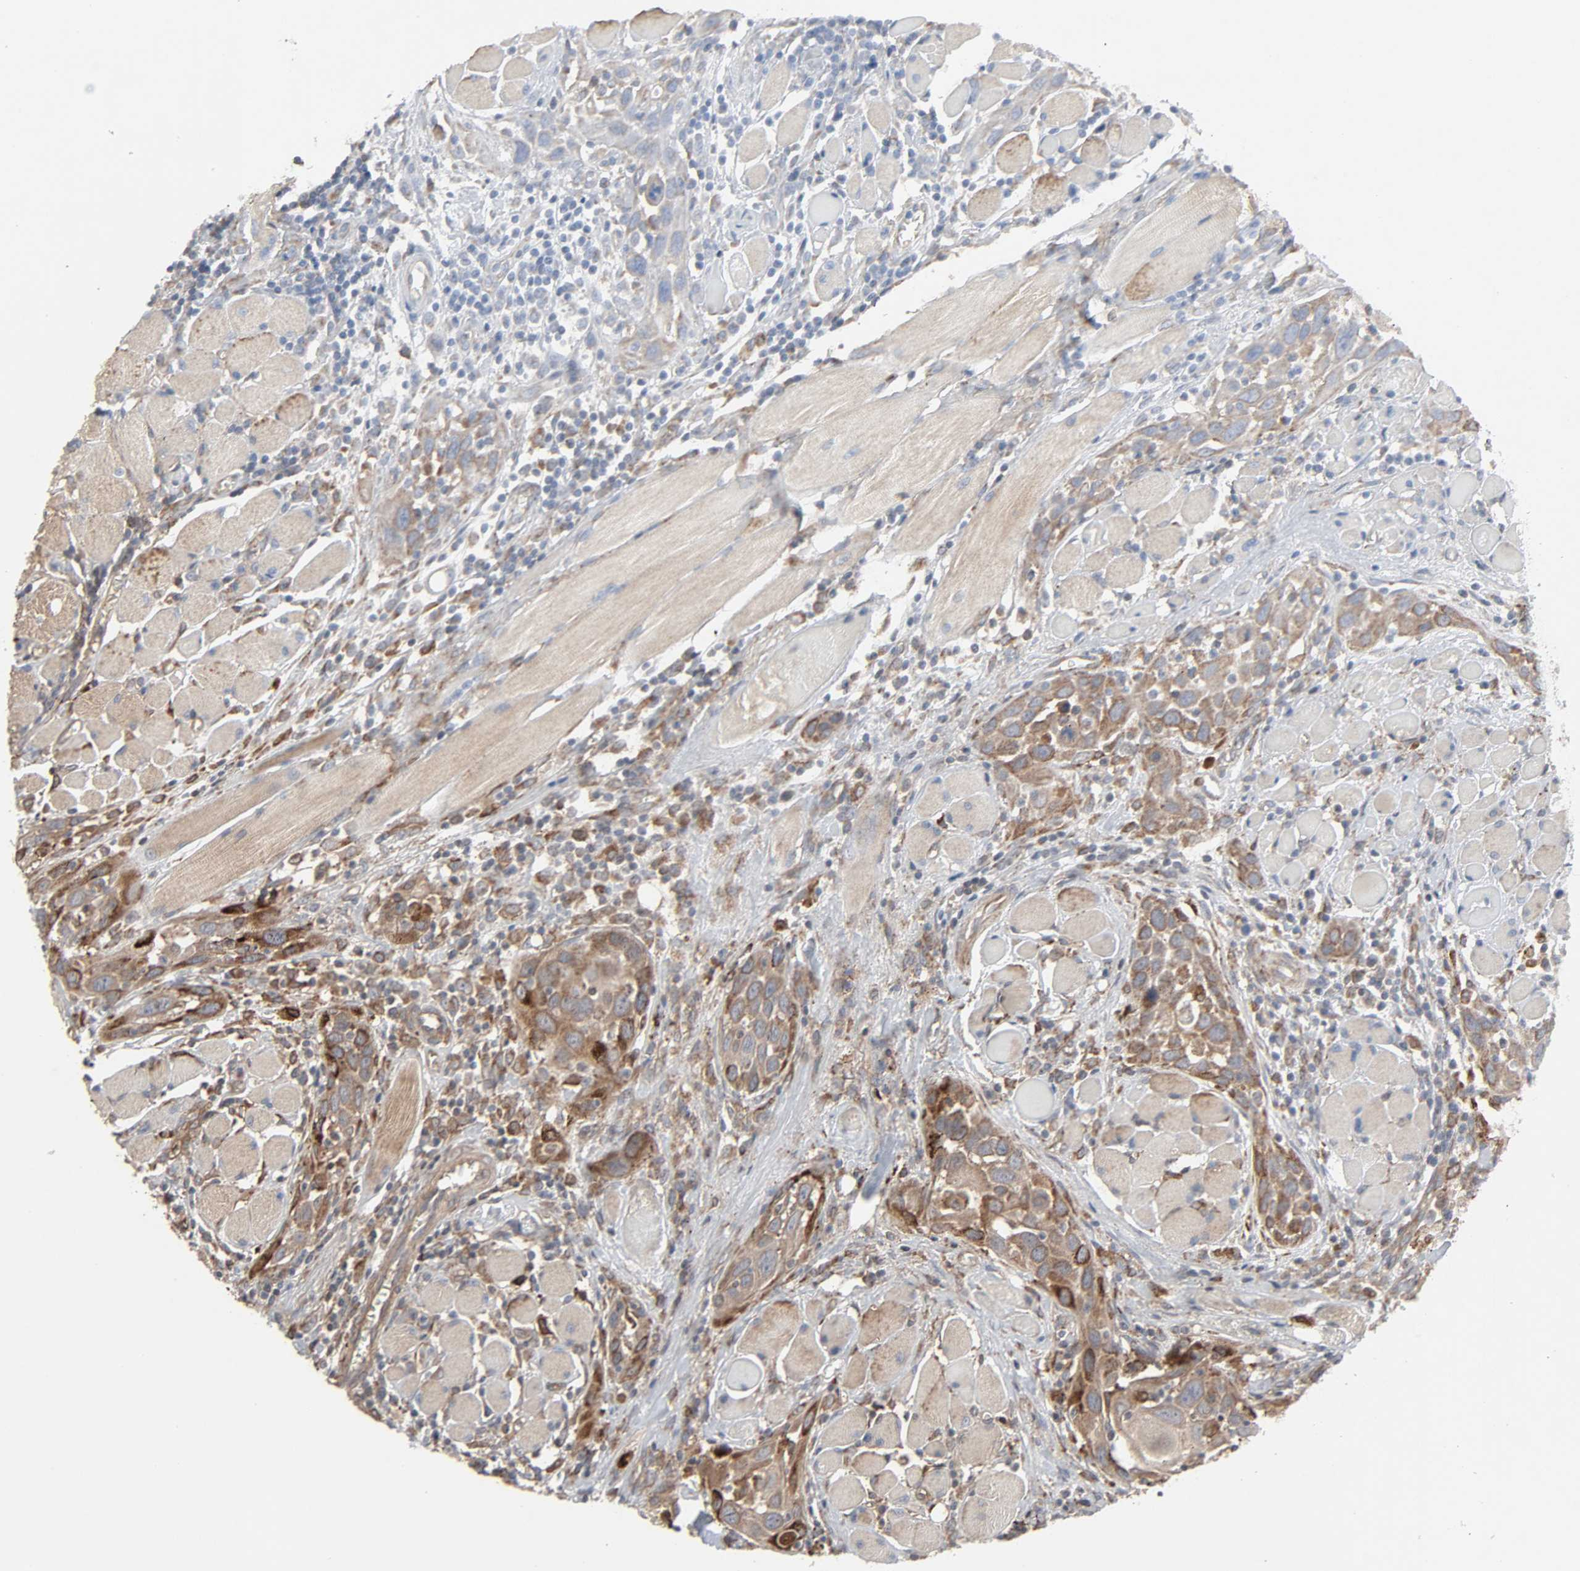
{"staining": {"intensity": "moderate", "quantity": ">75%", "location": "cytoplasmic/membranous"}, "tissue": "head and neck cancer", "cell_type": "Tumor cells", "image_type": "cancer", "snomed": [{"axis": "morphology", "description": "Squamous cell carcinoma, NOS"}, {"axis": "topography", "description": "Oral tissue"}, {"axis": "topography", "description": "Head-Neck"}], "caption": "Immunohistochemical staining of human head and neck cancer (squamous cell carcinoma) shows medium levels of moderate cytoplasmic/membranous expression in approximately >75% of tumor cells. (DAB IHC with brightfield microscopy, high magnification).", "gene": "ADCY4", "patient": {"sex": "female", "age": 50}}